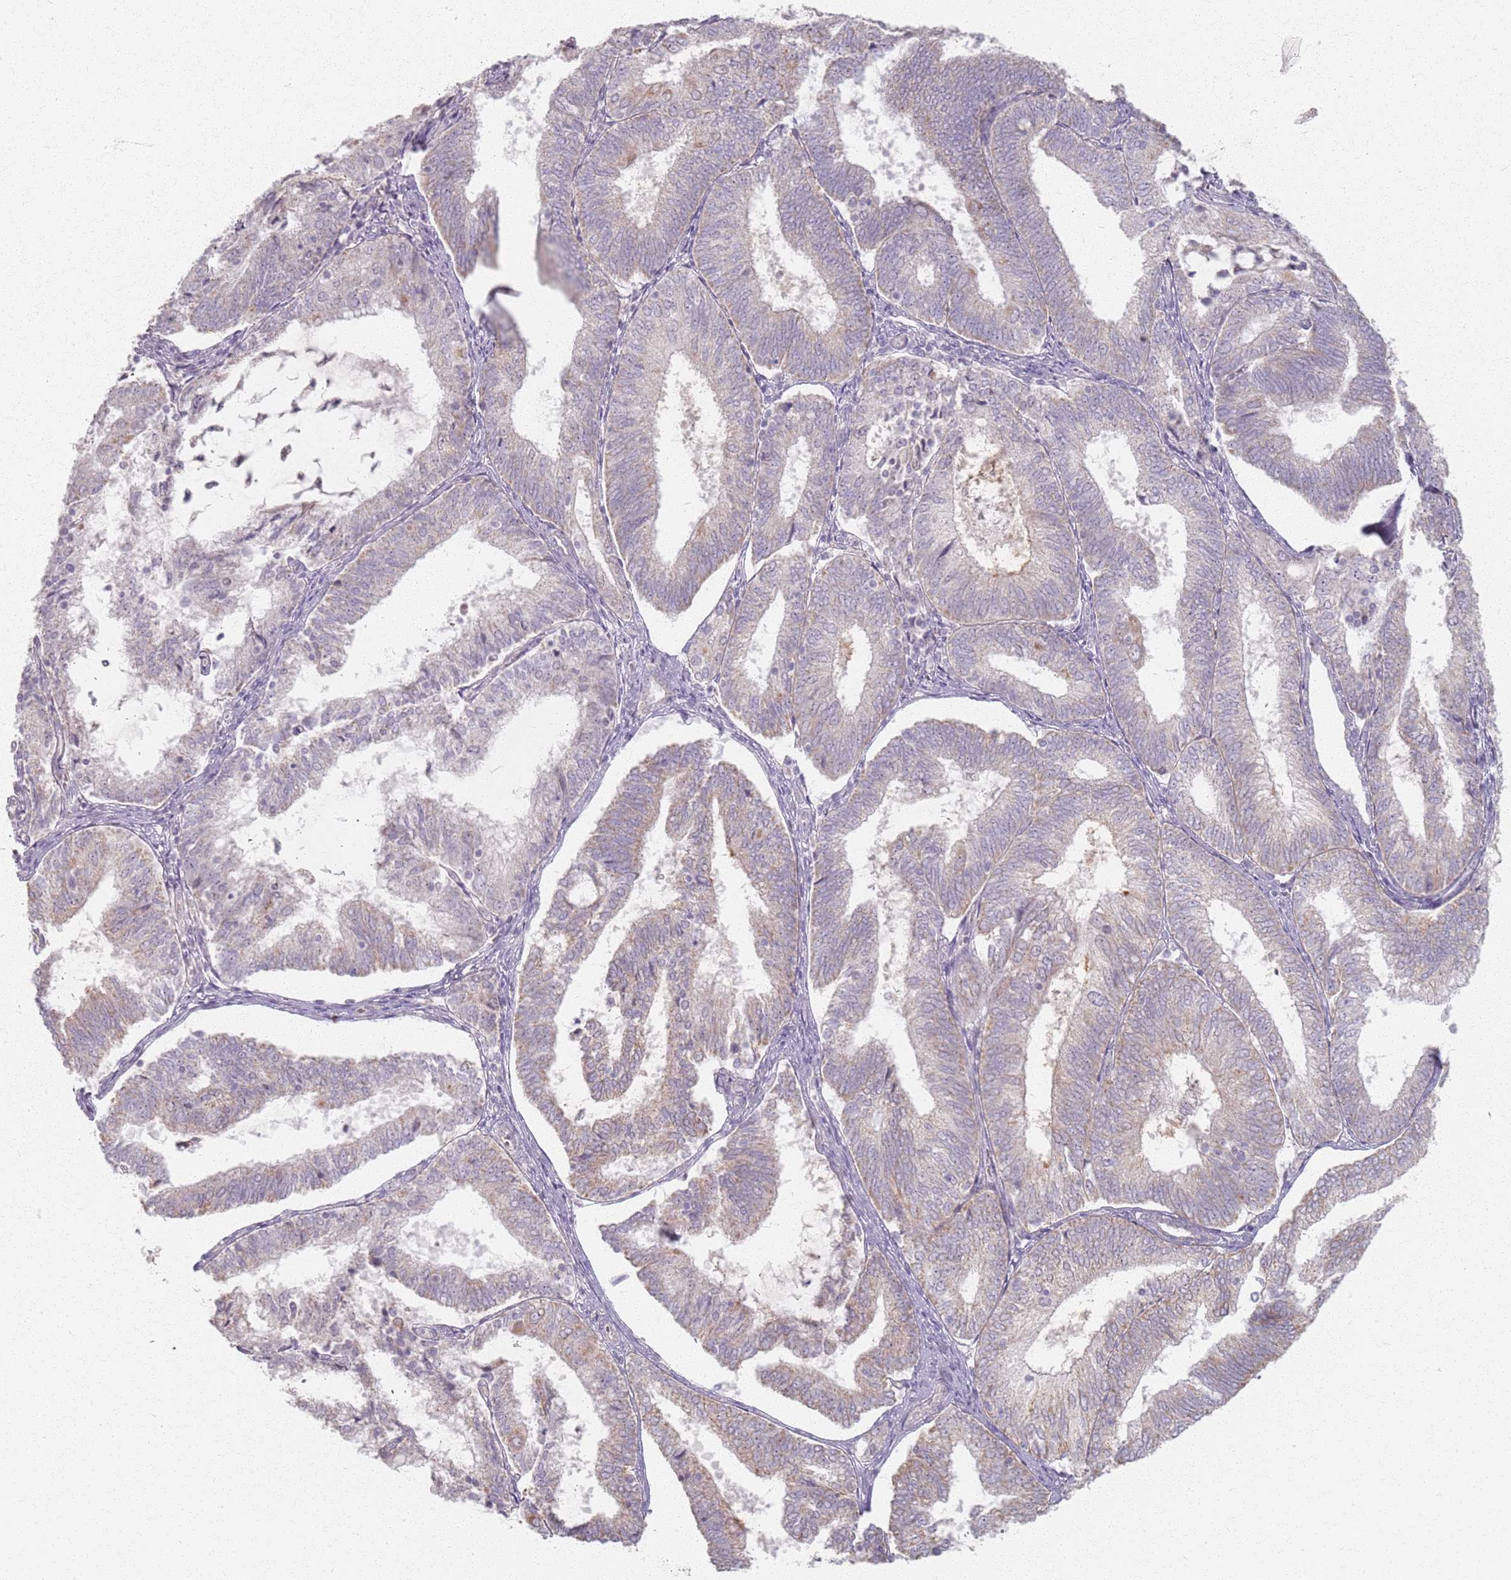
{"staining": {"intensity": "weak", "quantity": "<25%", "location": "cytoplasmic/membranous"}, "tissue": "endometrial cancer", "cell_type": "Tumor cells", "image_type": "cancer", "snomed": [{"axis": "morphology", "description": "Adenocarcinoma, NOS"}, {"axis": "topography", "description": "Endometrium"}], "caption": "High magnification brightfield microscopy of endometrial cancer stained with DAB (brown) and counterstained with hematoxylin (blue): tumor cells show no significant staining. The staining is performed using DAB (3,3'-diaminobenzidine) brown chromogen with nuclei counter-stained in using hematoxylin.", "gene": "PKD2L2", "patient": {"sex": "female", "age": 81}}